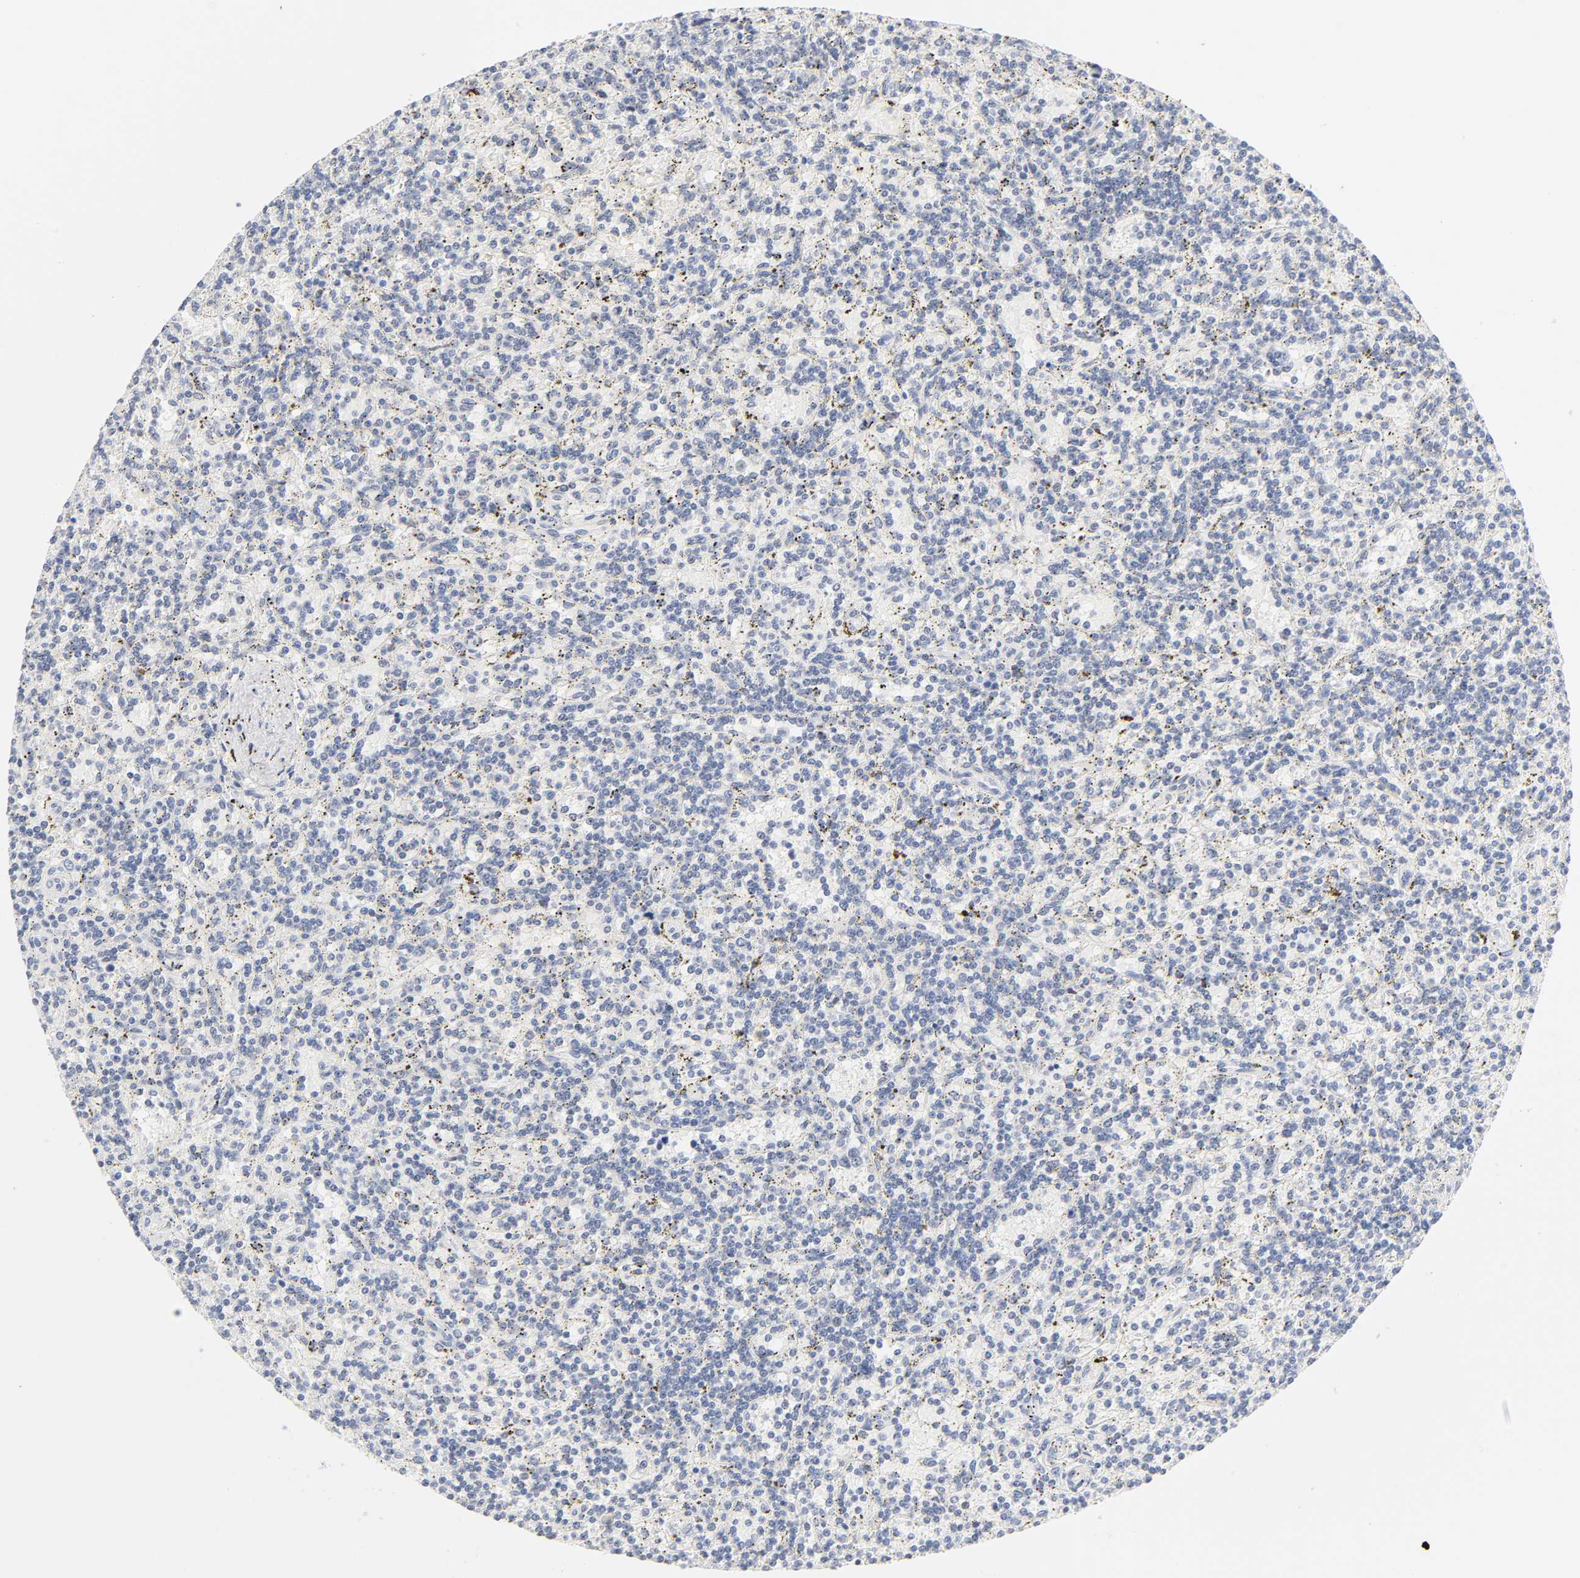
{"staining": {"intensity": "negative", "quantity": "none", "location": "none"}, "tissue": "lymphoma", "cell_type": "Tumor cells", "image_type": "cancer", "snomed": [{"axis": "morphology", "description": "Malignant lymphoma, non-Hodgkin's type, Low grade"}, {"axis": "topography", "description": "Spleen"}], "caption": "Tumor cells show no significant protein positivity in lymphoma.", "gene": "MNAT1", "patient": {"sex": "male", "age": 73}}